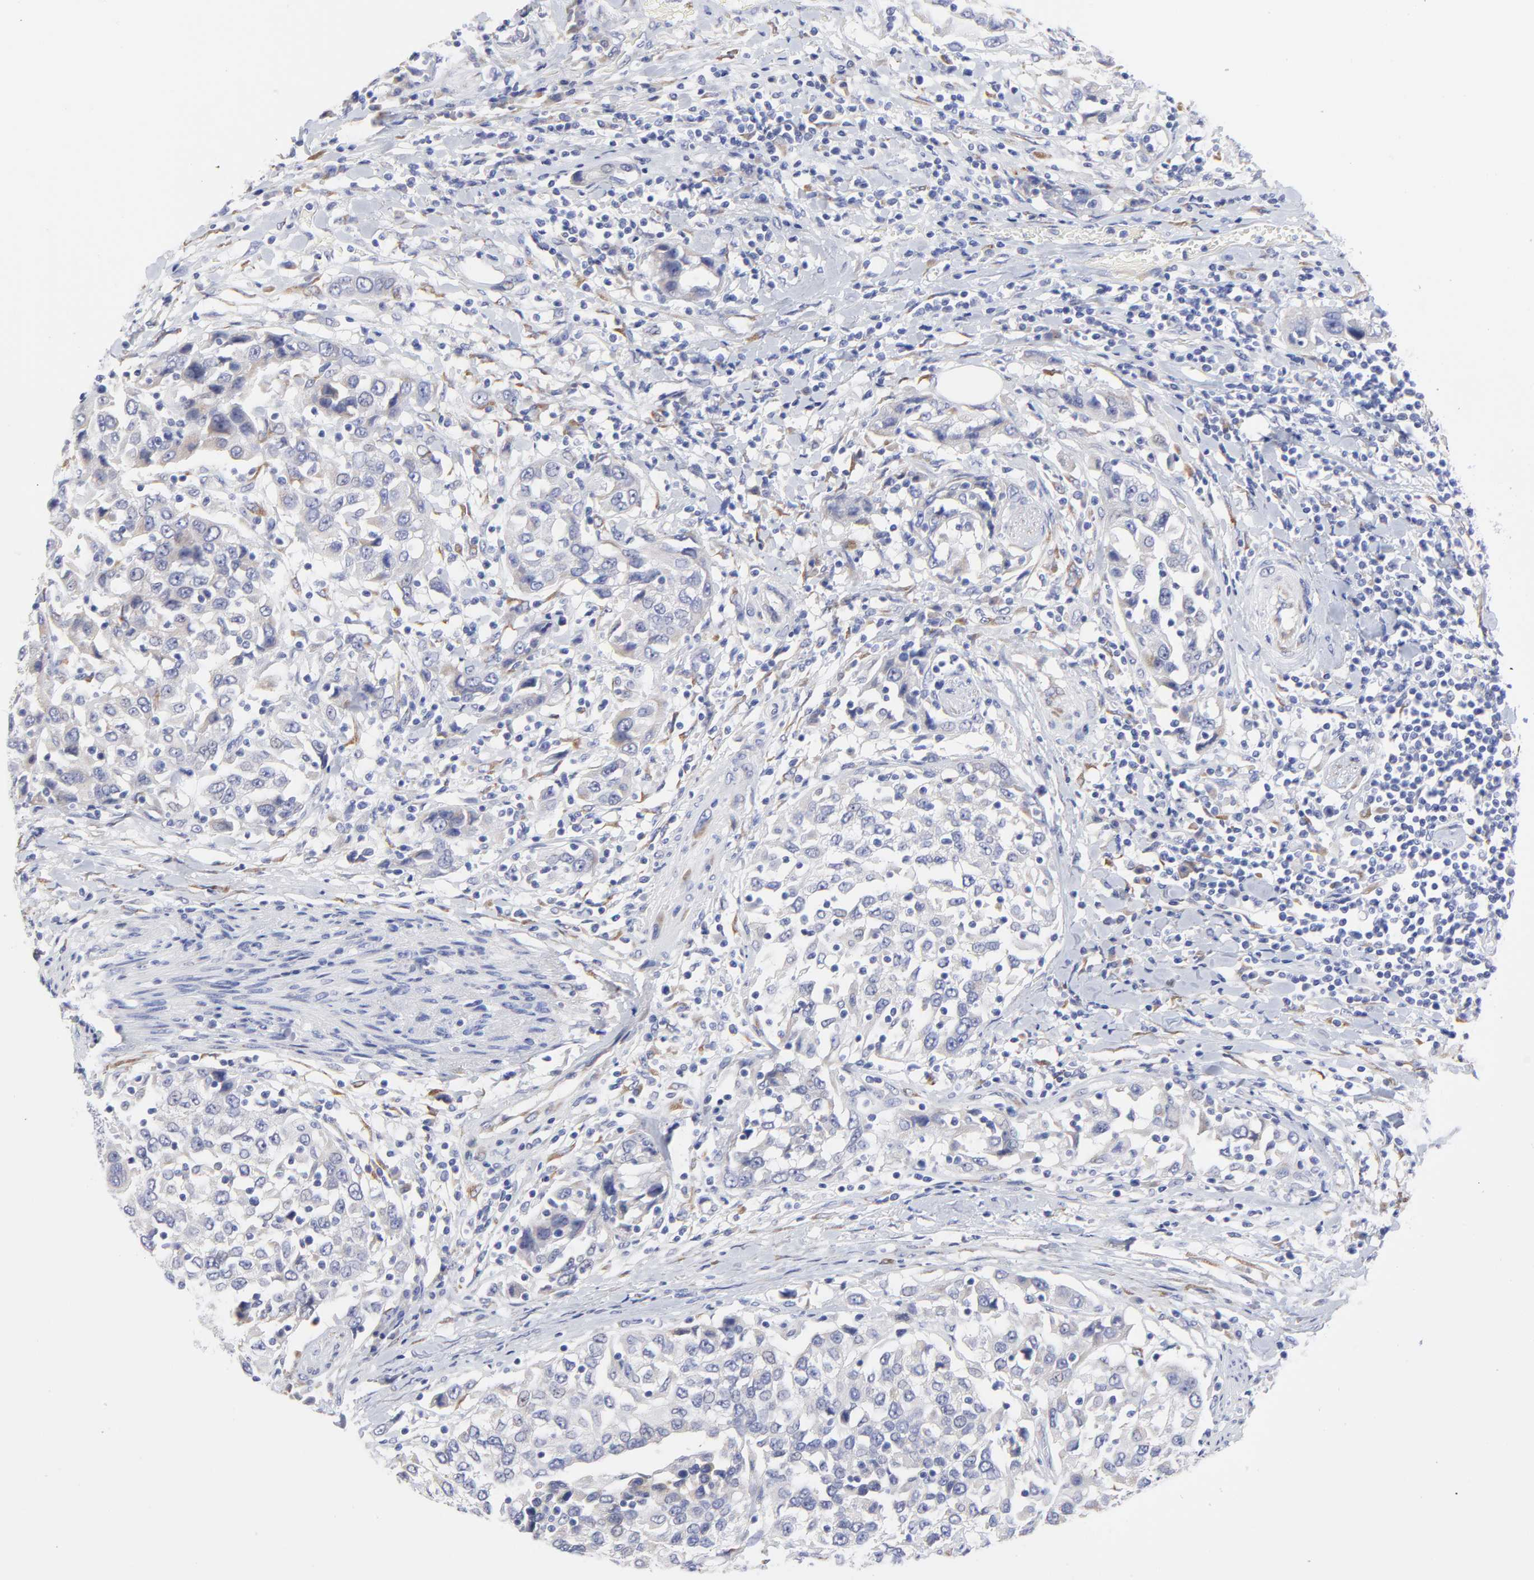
{"staining": {"intensity": "negative", "quantity": "none", "location": "none"}, "tissue": "urothelial cancer", "cell_type": "Tumor cells", "image_type": "cancer", "snomed": [{"axis": "morphology", "description": "Urothelial carcinoma, High grade"}, {"axis": "topography", "description": "Urinary bladder"}], "caption": "Photomicrograph shows no significant protein staining in tumor cells of urothelial cancer.", "gene": "DUSP9", "patient": {"sex": "female", "age": 80}}